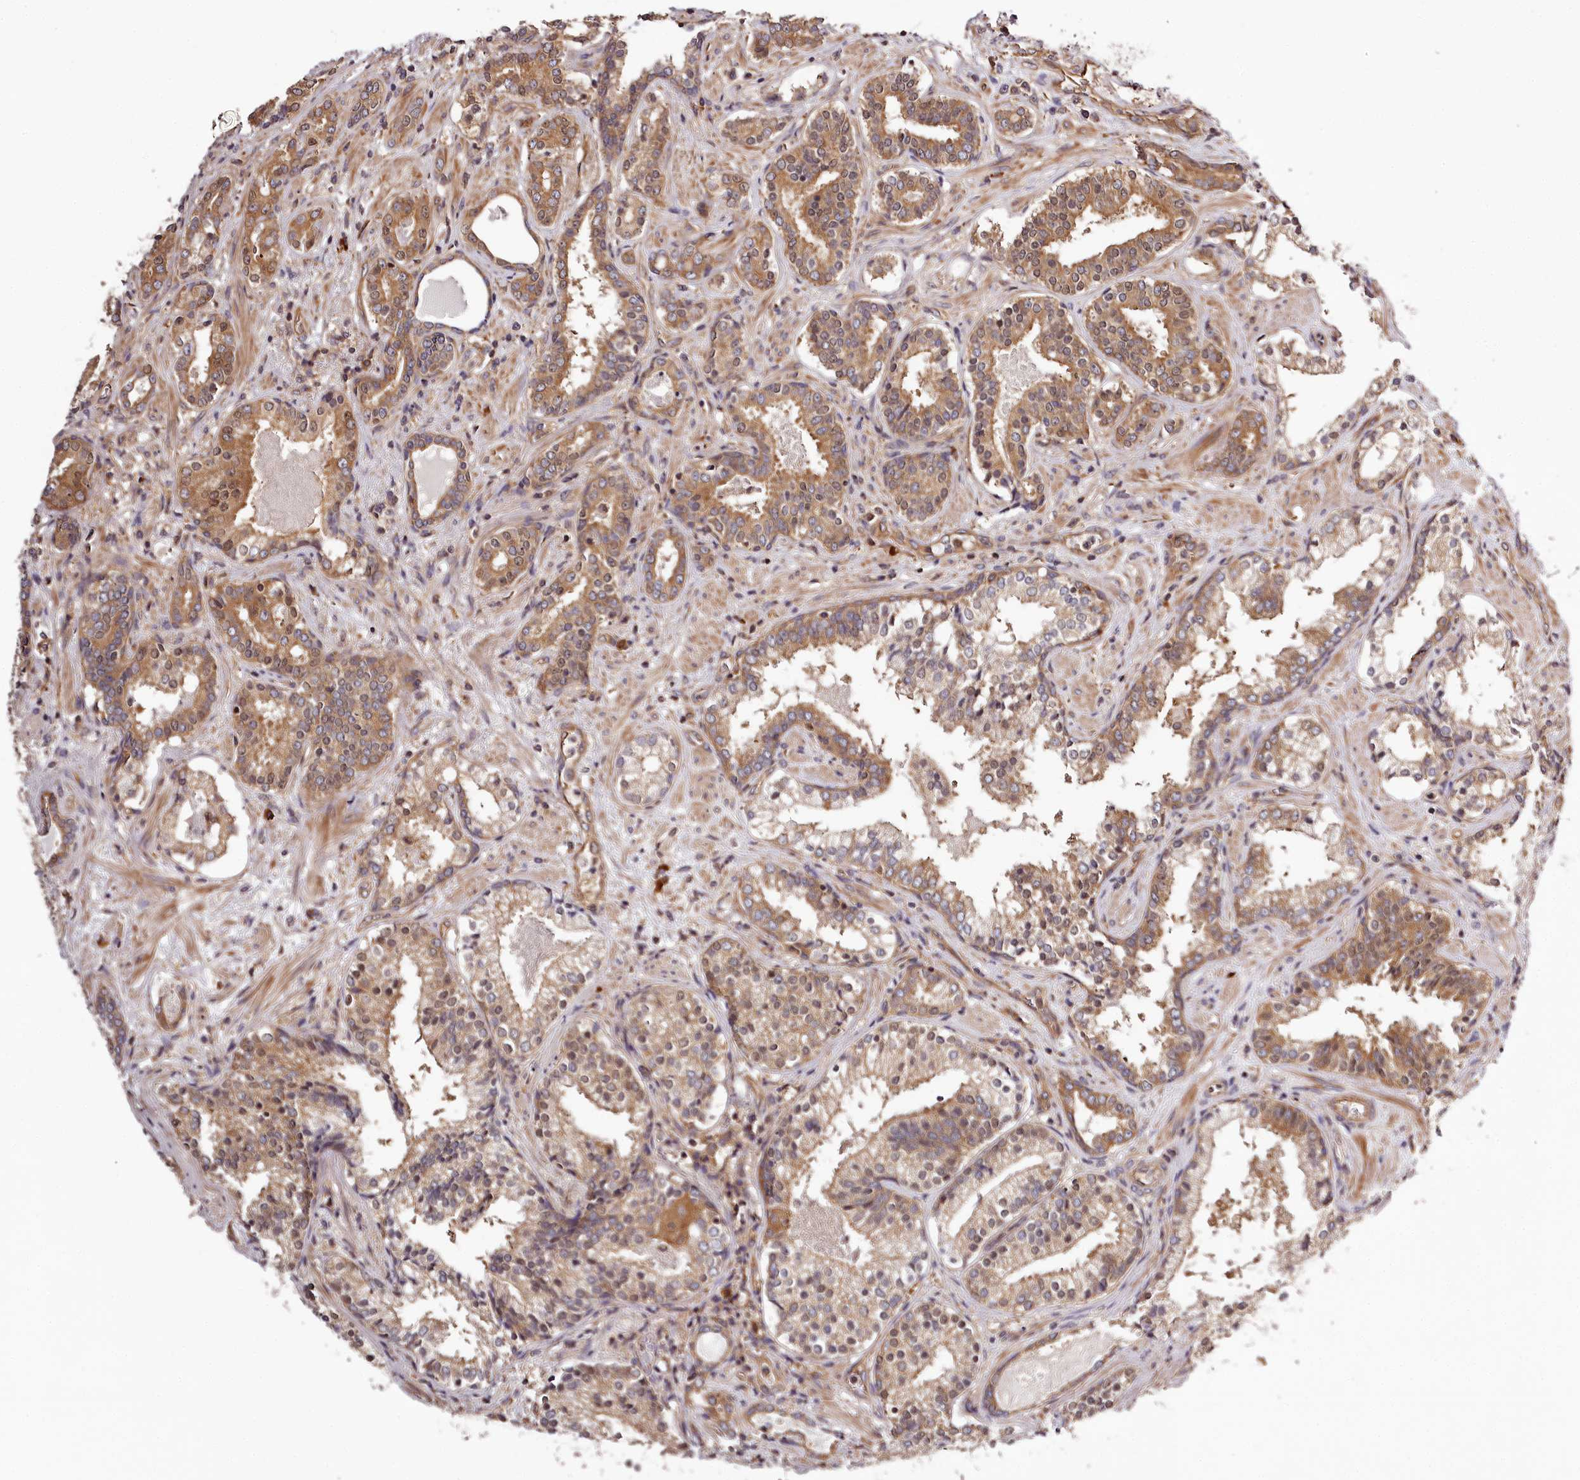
{"staining": {"intensity": "moderate", "quantity": ">75%", "location": "cytoplasmic/membranous"}, "tissue": "prostate cancer", "cell_type": "Tumor cells", "image_type": "cancer", "snomed": [{"axis": "morphology", "description": "Adenocarcinoma, High grade"}, {"axis": "topography", "description": "Prostate"}], "caption": "This is an image of immunohistochemistry staining of prostate cancer (adenocarcinoma (high-grade)), which shows moderate expression in the cytoplasmic/membranous of tumor cells.", "gene": "TARS1", "patient": {"sex": "male", "age": 58}}